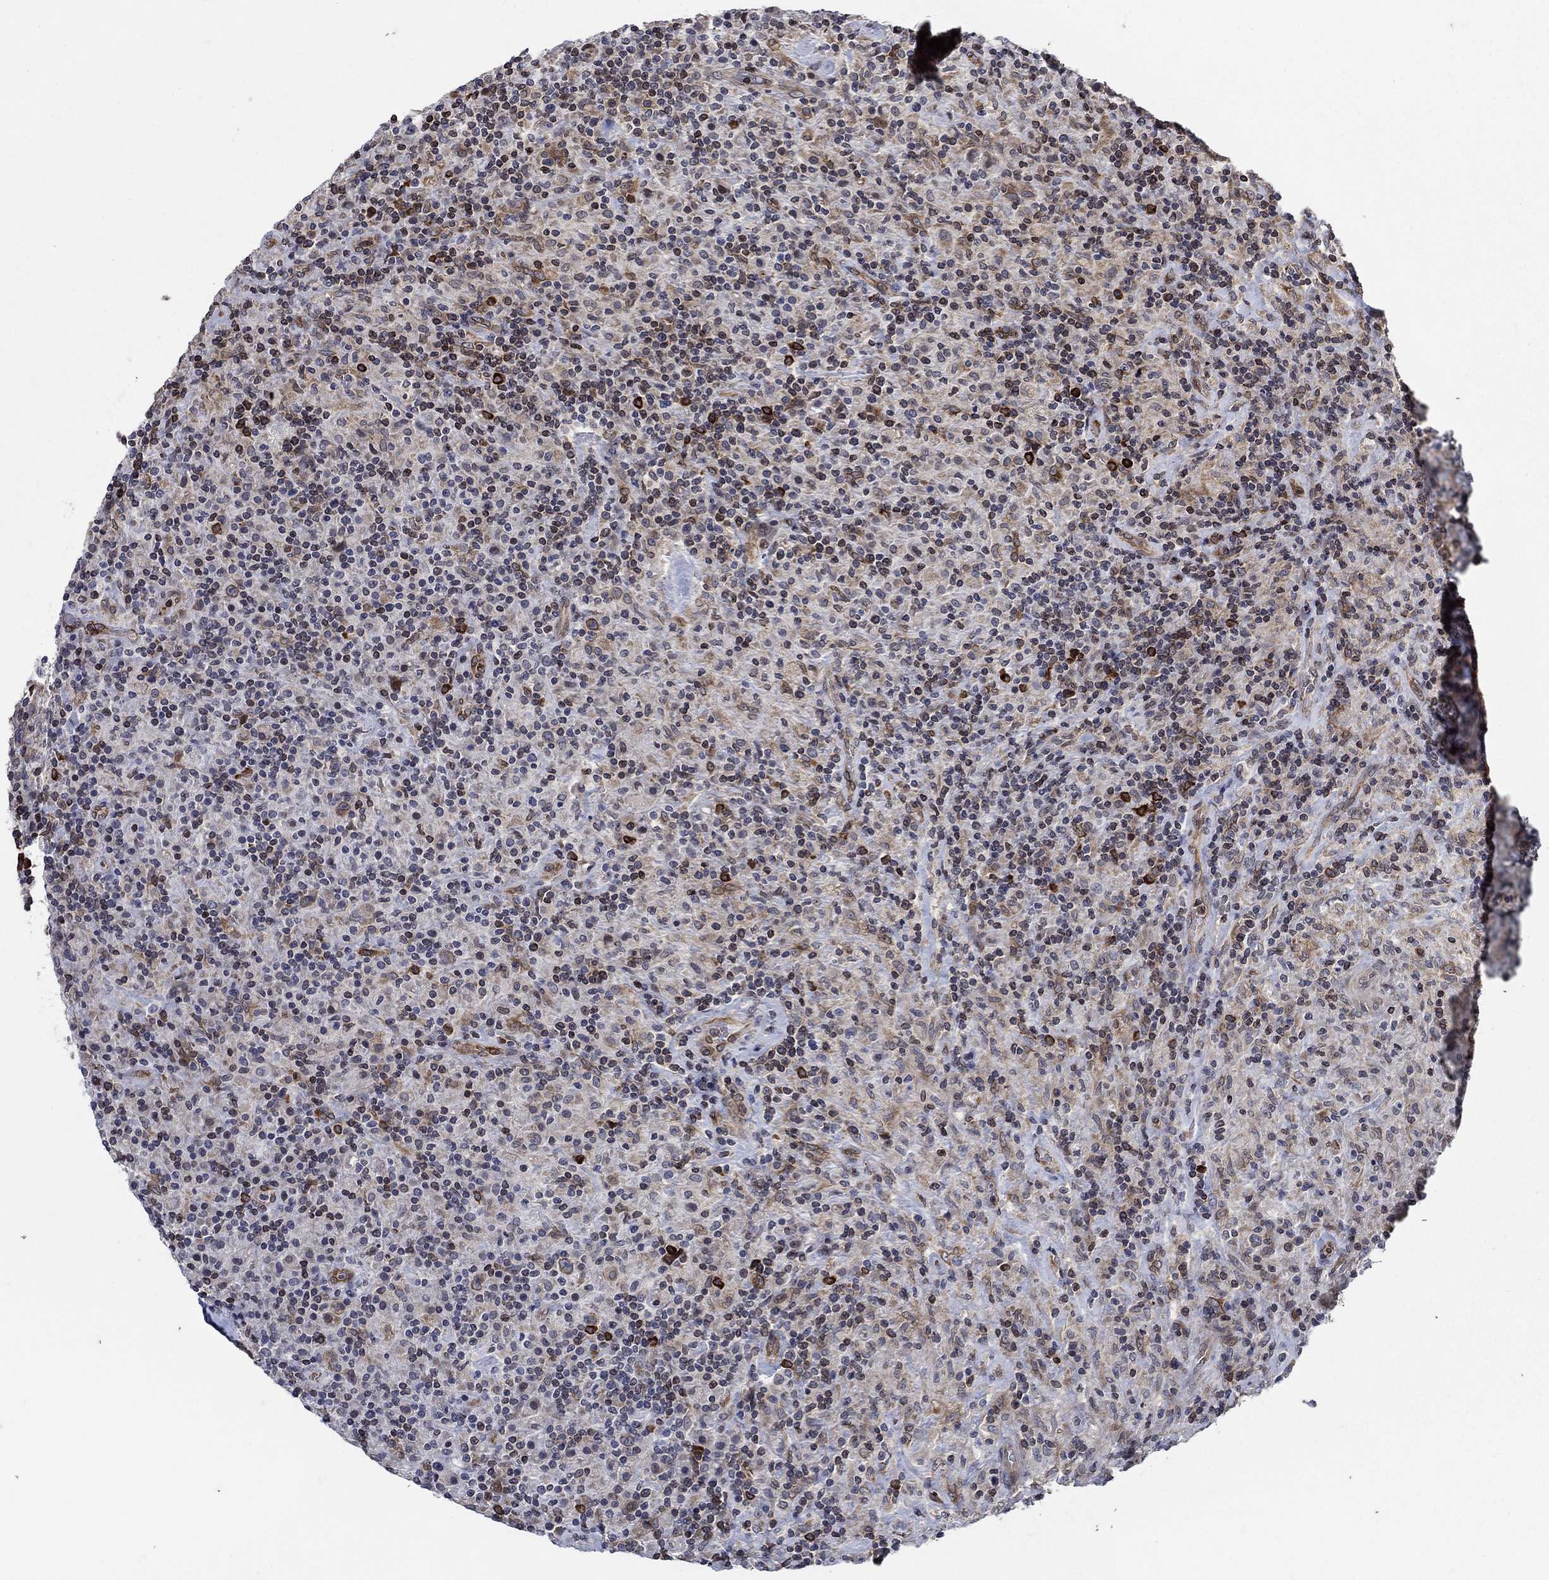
{"staining": {"intensity": "moderate", "quantity": "25%-75%", "location": "cytoplasmic/membranous"}, "tissue": "lymphoma", "cell_type": "Tumor cells", "image_type": "cancer", "snomed": [{"axis": "morphology", "description": "Hodgkin's disease, NOS"}, {"axis": "topography", "description": "Lymph node"}], "caption": "Moderate cytoplasmic/membranous expression is appreciated in about 25%-75% of tumor cells in lymphoma.", "gene": "DHRS7", "patient": {"sex": "male", "age": 70}}